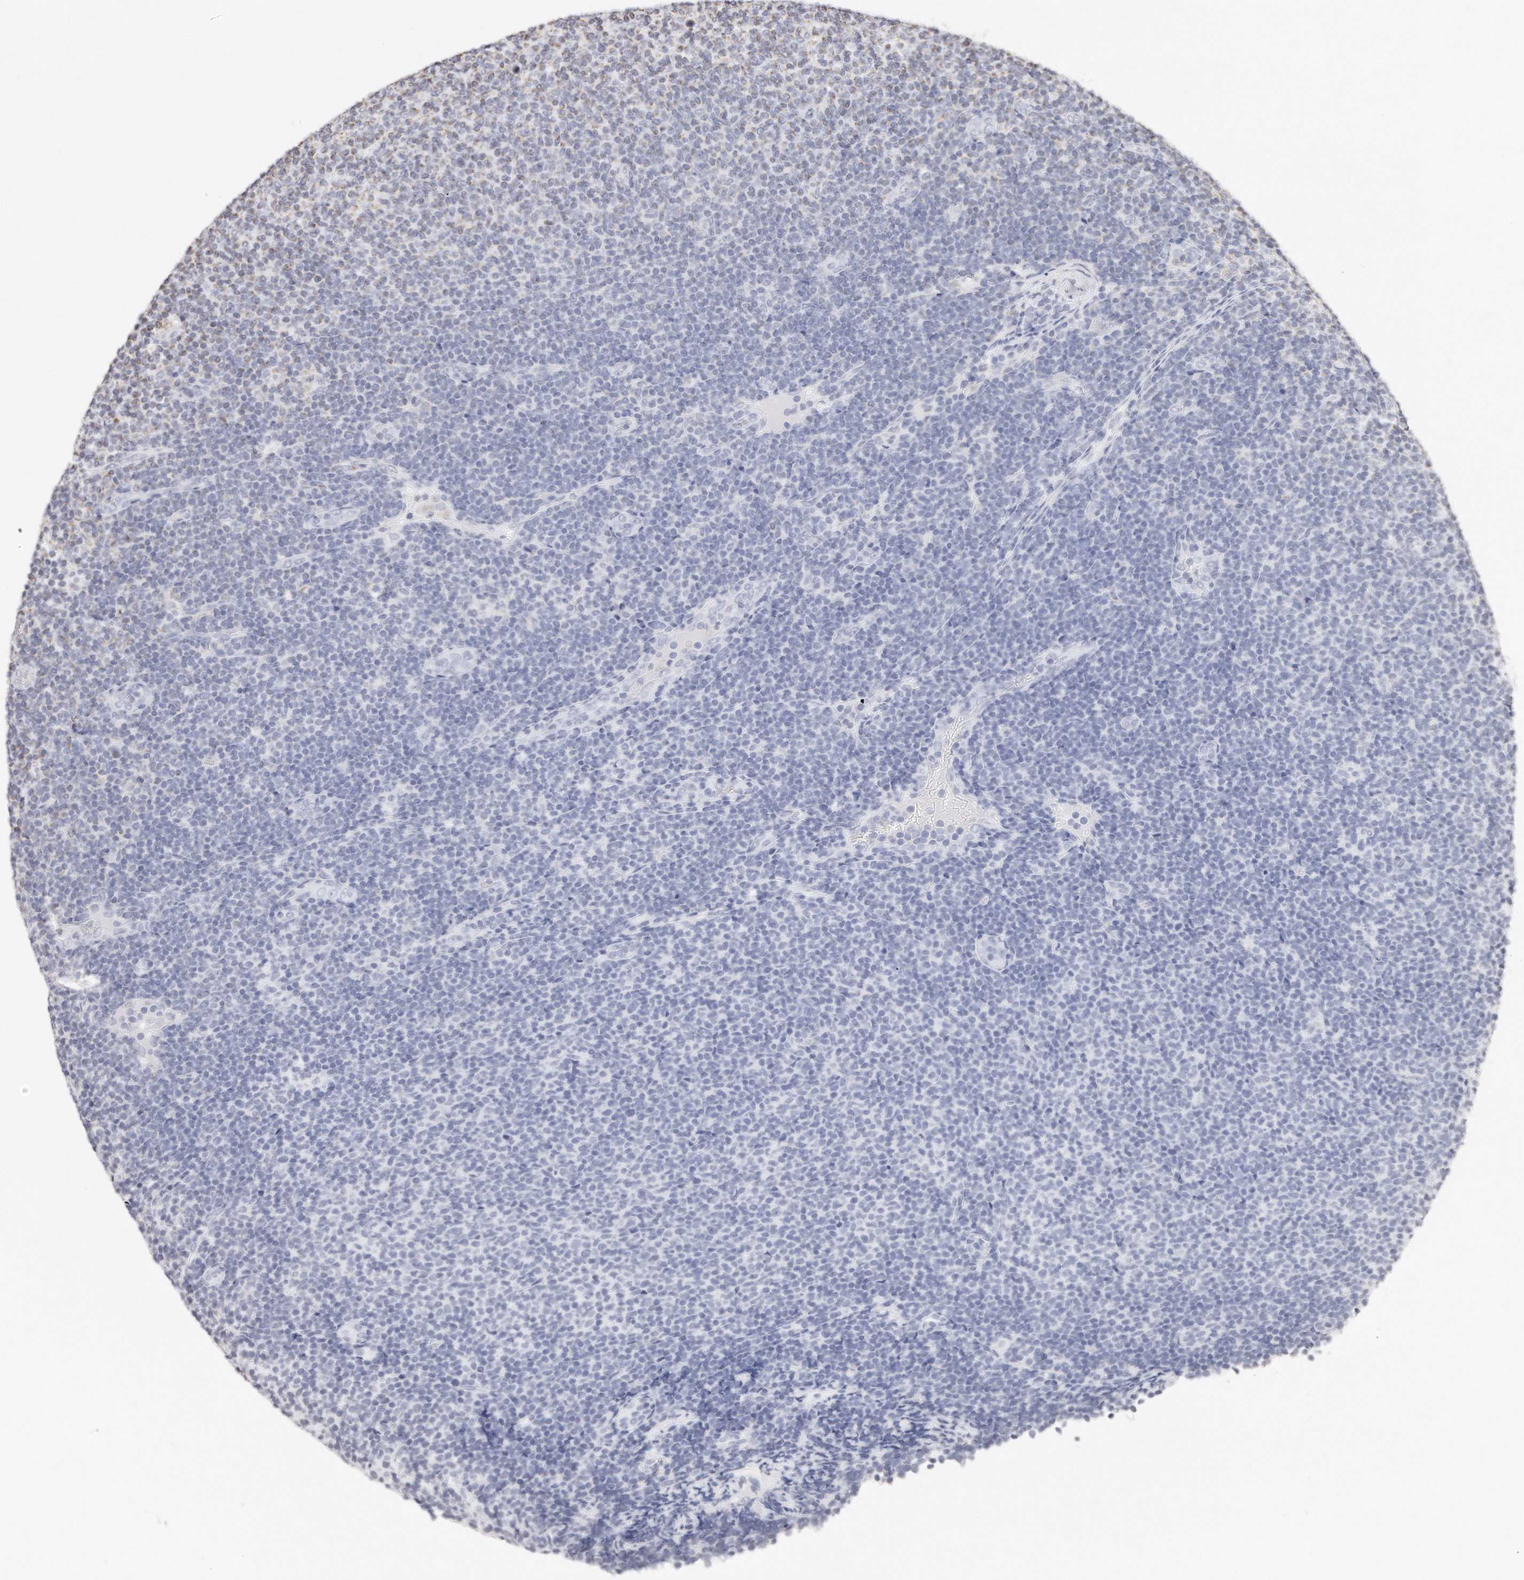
{"staining": {"intensity": "moderate", "quantity": "<25%", "location": "cytoplasmic/membranous"}, "tissue": "lymphoma", "cell_type": "Tumor cells", "image_type": "cancer", "snomed": [{"axis": "morphology", "description": "Malignant lymphoma, non-Hodgkin's type, Low grade"}, {"axis": "topography", "description": "Lymph node"}], "caption": "A low amount of moderate cytoplasmic/membranous expression is identified in about <25% of tumor cells in malignant lymphoma, non-Hodgkin's type (low-grade) tissue.", "gene": "RTKN", "patient": {"sex": "male", "age": 66}}